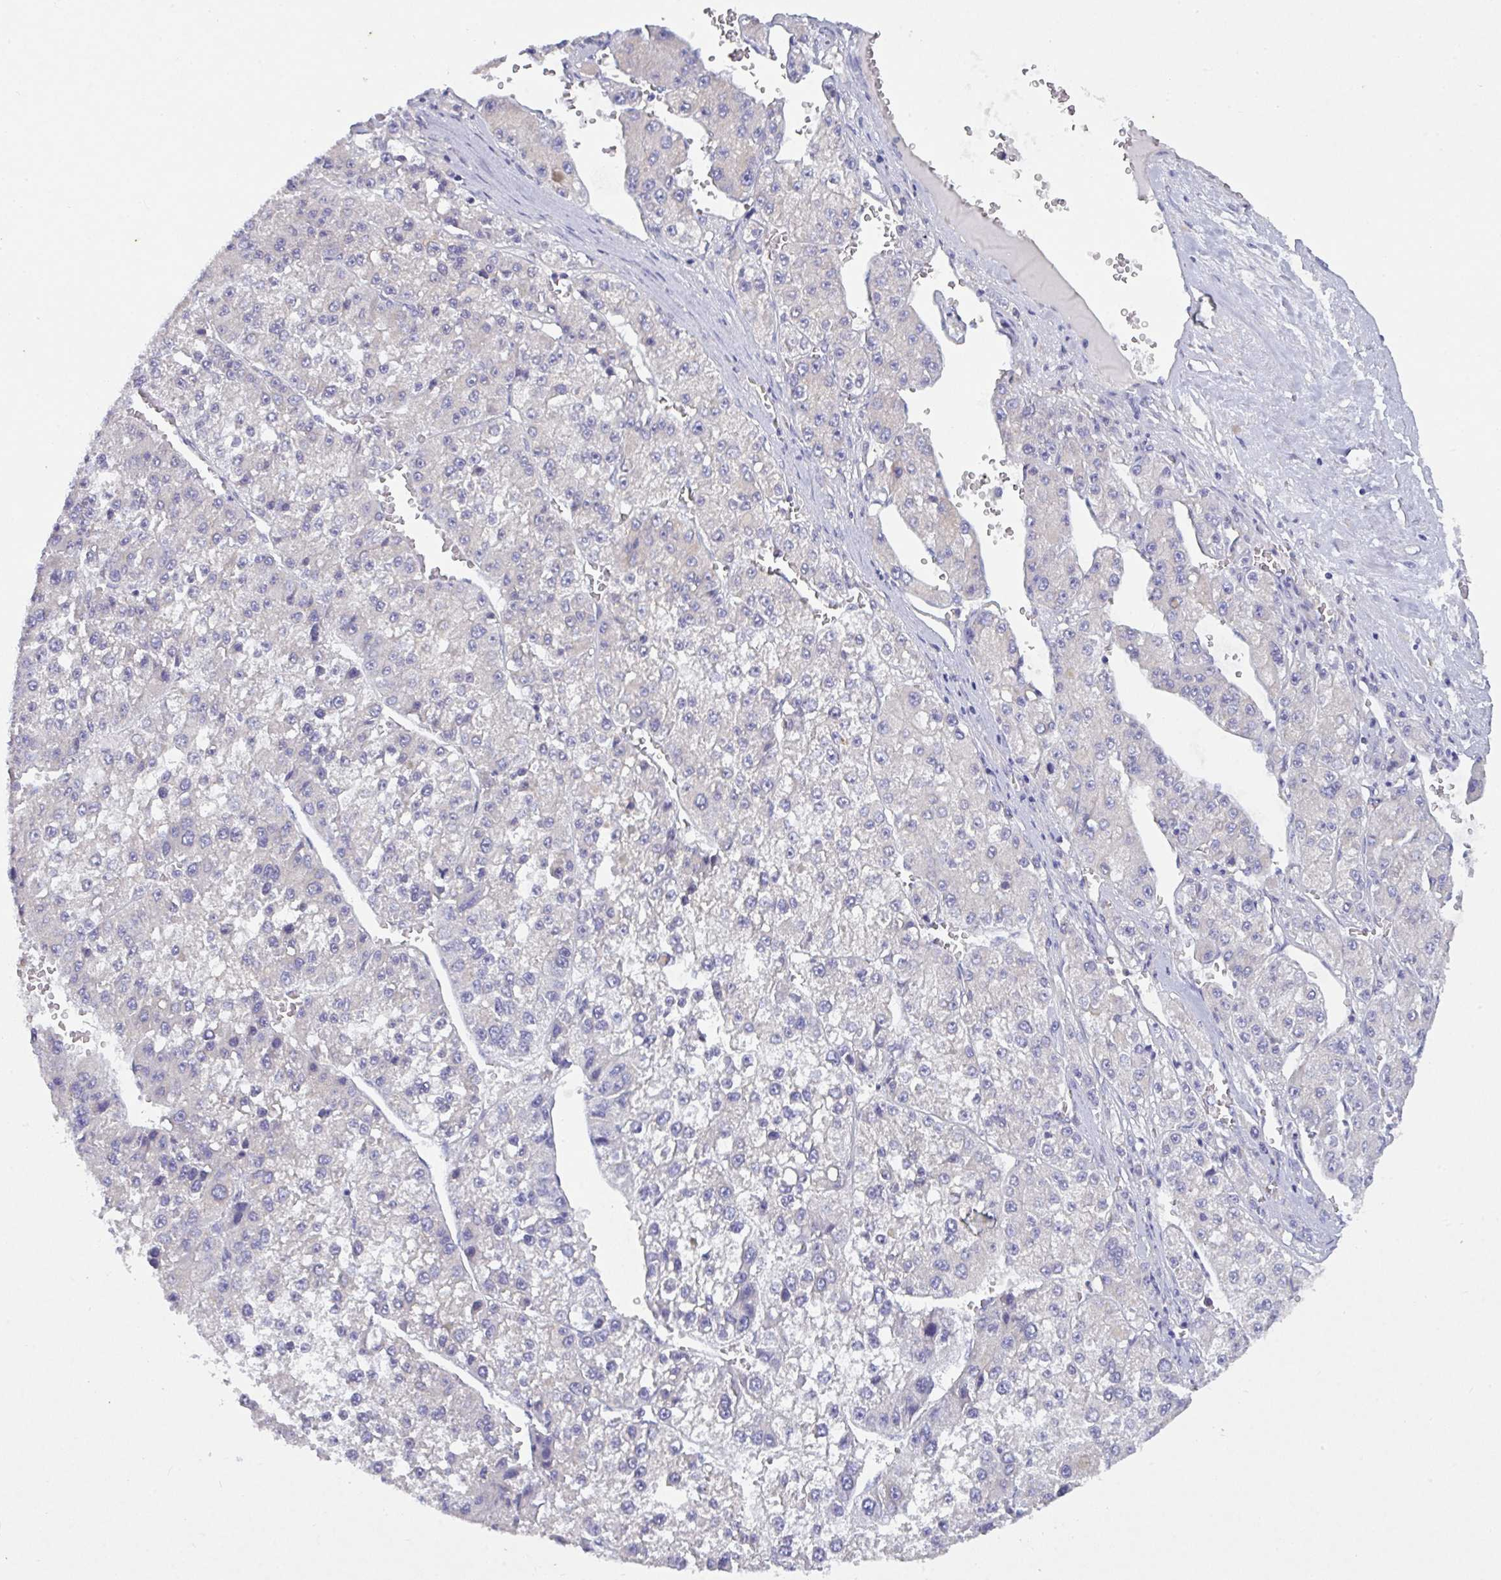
{"staining": {"intensity": "negative", "quantity": "none", "location": "none"}, "tissue": "liver cancer", "cell_type": "Tumor cells", "image_type": "cancer", "snomed": [{"axis": "morphology", "description": "Carcinoma, Hepatocellular, NOS"}, {"axis": "topography", "description": "Liver"}], "caption": "Immunohistochemistry (IHC) micrograph of neoplastic tissue: liver hepatocellular carcinoma stained with DAB (3,3'-diaminobenzidine) reveals no significant protein staining in tumor cells.", "gene": "SLC66A1", "patient": {"sex": "female", "age": 73}}